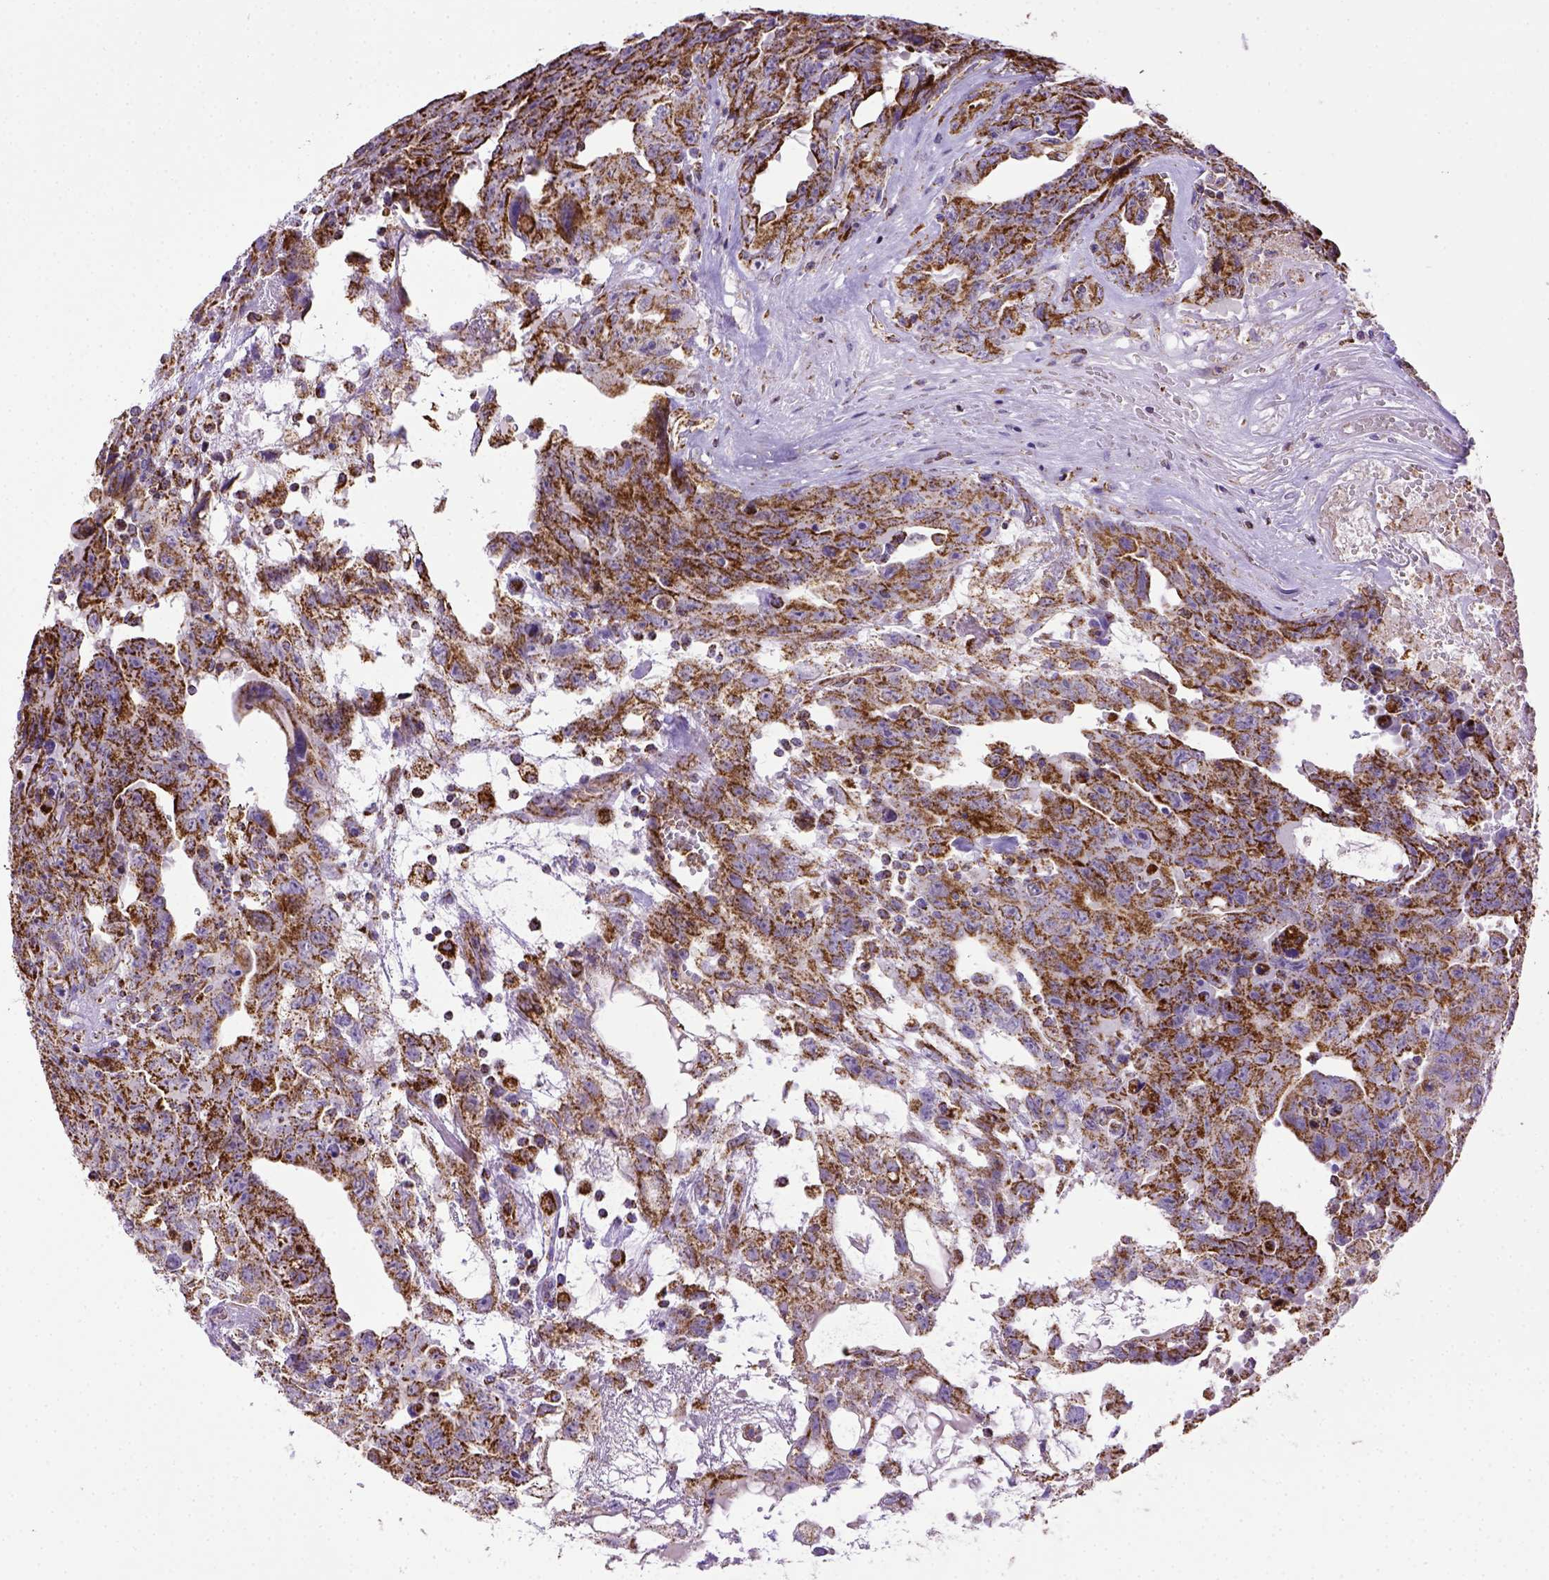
{"staining": {"intensity": "moderate", "quantity": ">75%", "location": "cytoplasmic/membranous"}, "tissue": "testis cancer", "cell_type": "Tumor cells", "image_type": "cancer", "snomed": [{"axis": "morphology", "description": "Carcinoma, Embryonal, NOS"}, {"axis": "topography", "description": "Testis"}], "caption": "DAB immunohistochemical staining of human embryonal carcinoma (testis) exhibits moderate cytoplasmic/membranous protein positivity in approximately >75% of tumor cells.", "gene": "MT-CO1", "patient": {"sex": "male", "age": 24}}